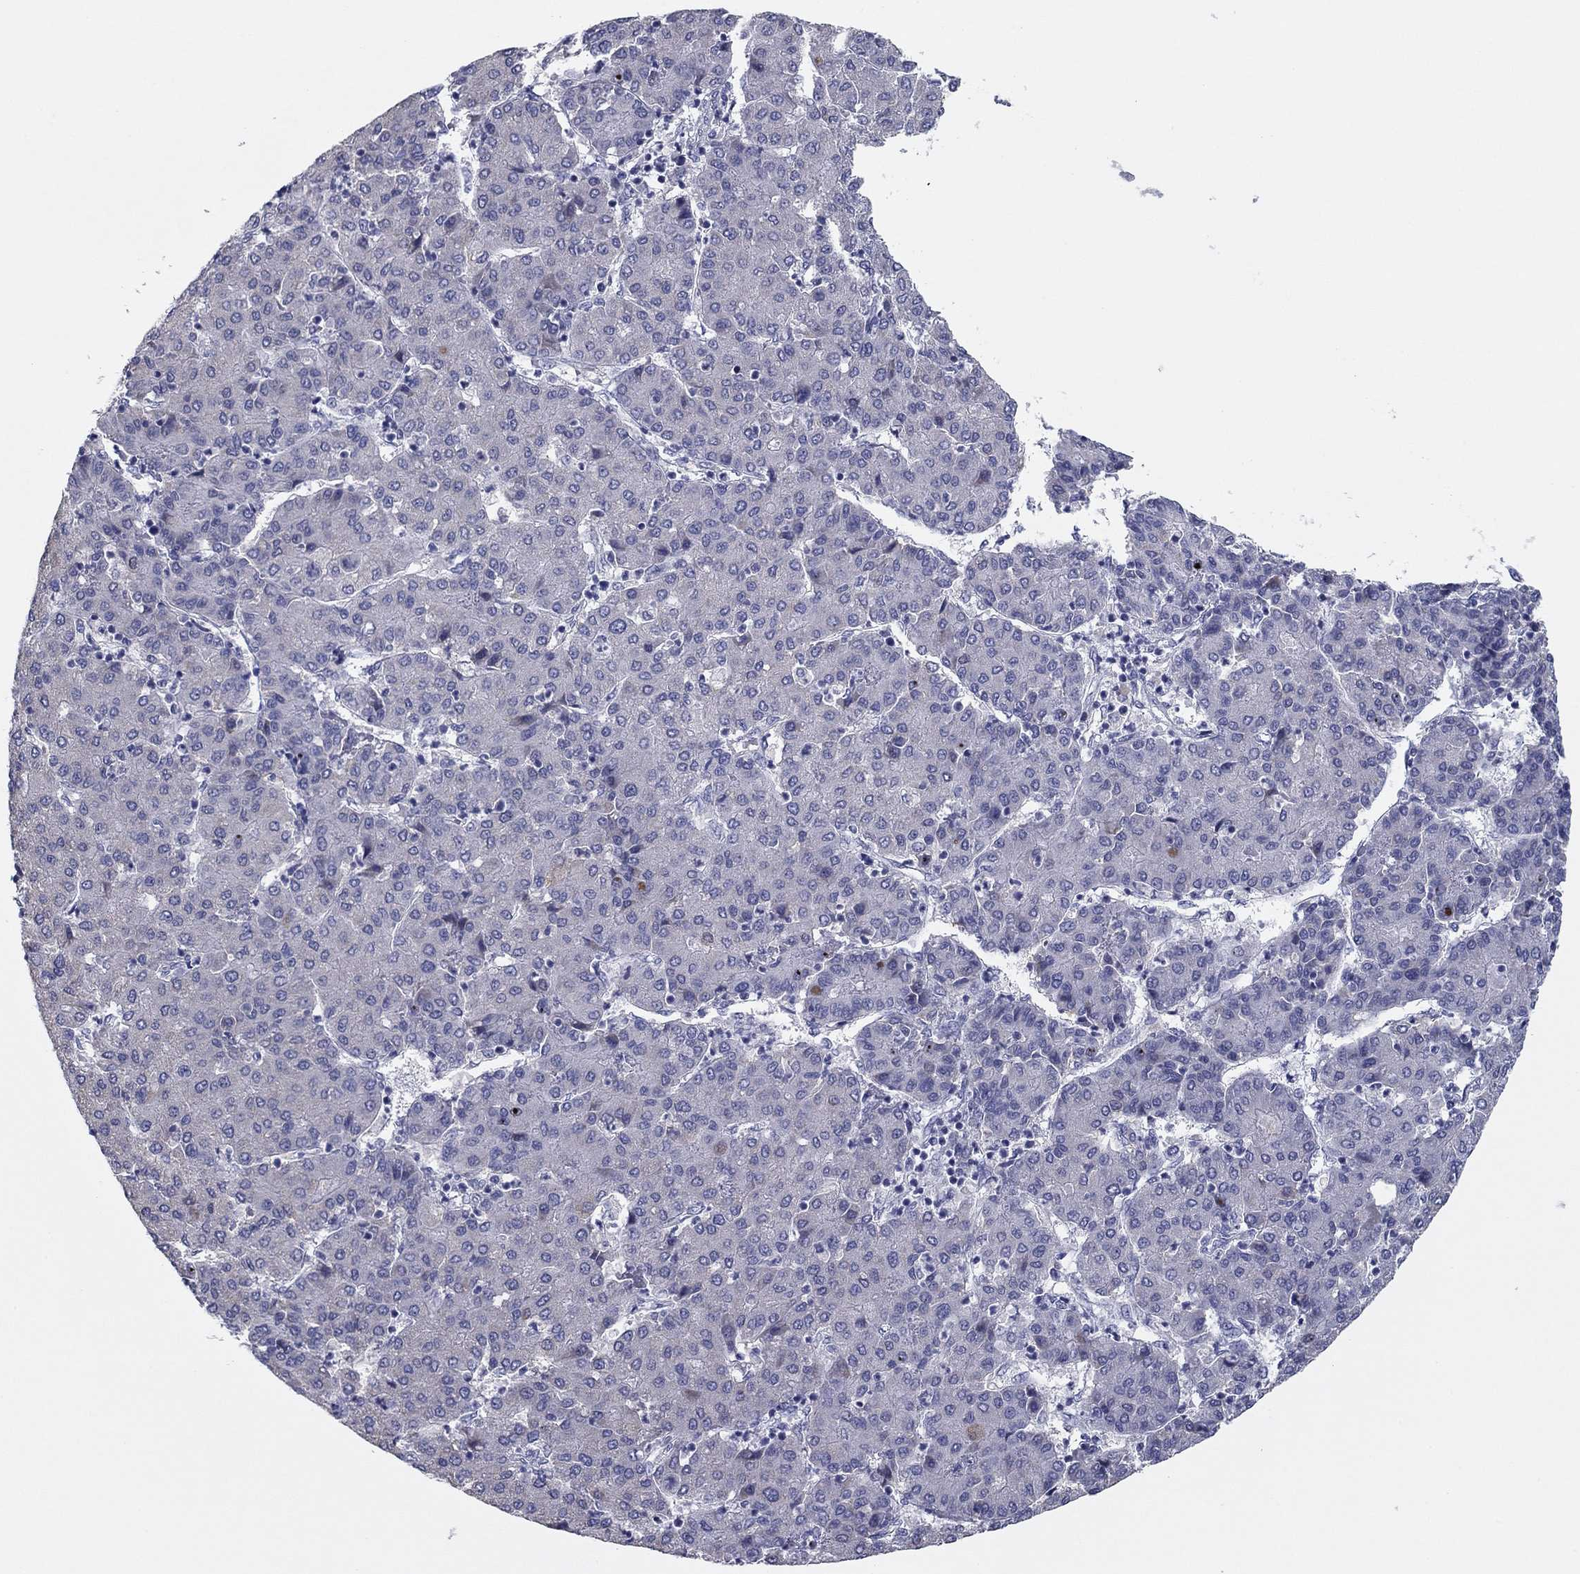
{"staining": {"intensity": "negative", "quantity": "none", "location": "none"}, "tissue": "liver cancer", "cell_type": "Tumor cells", "image_type": "cancer", "snomed": [{"axis": "morphology", "description": "Carcinoma, Hepatocellular, NOS"}, {"axis": "topography", "description": "Liver"}], "caption": "Image shows no significant protein expression in tumor cells of liver cancer (hepatocellular carcinoma).", "gene": "GRK7", "patient": {"sex": "male", "age": 65}}